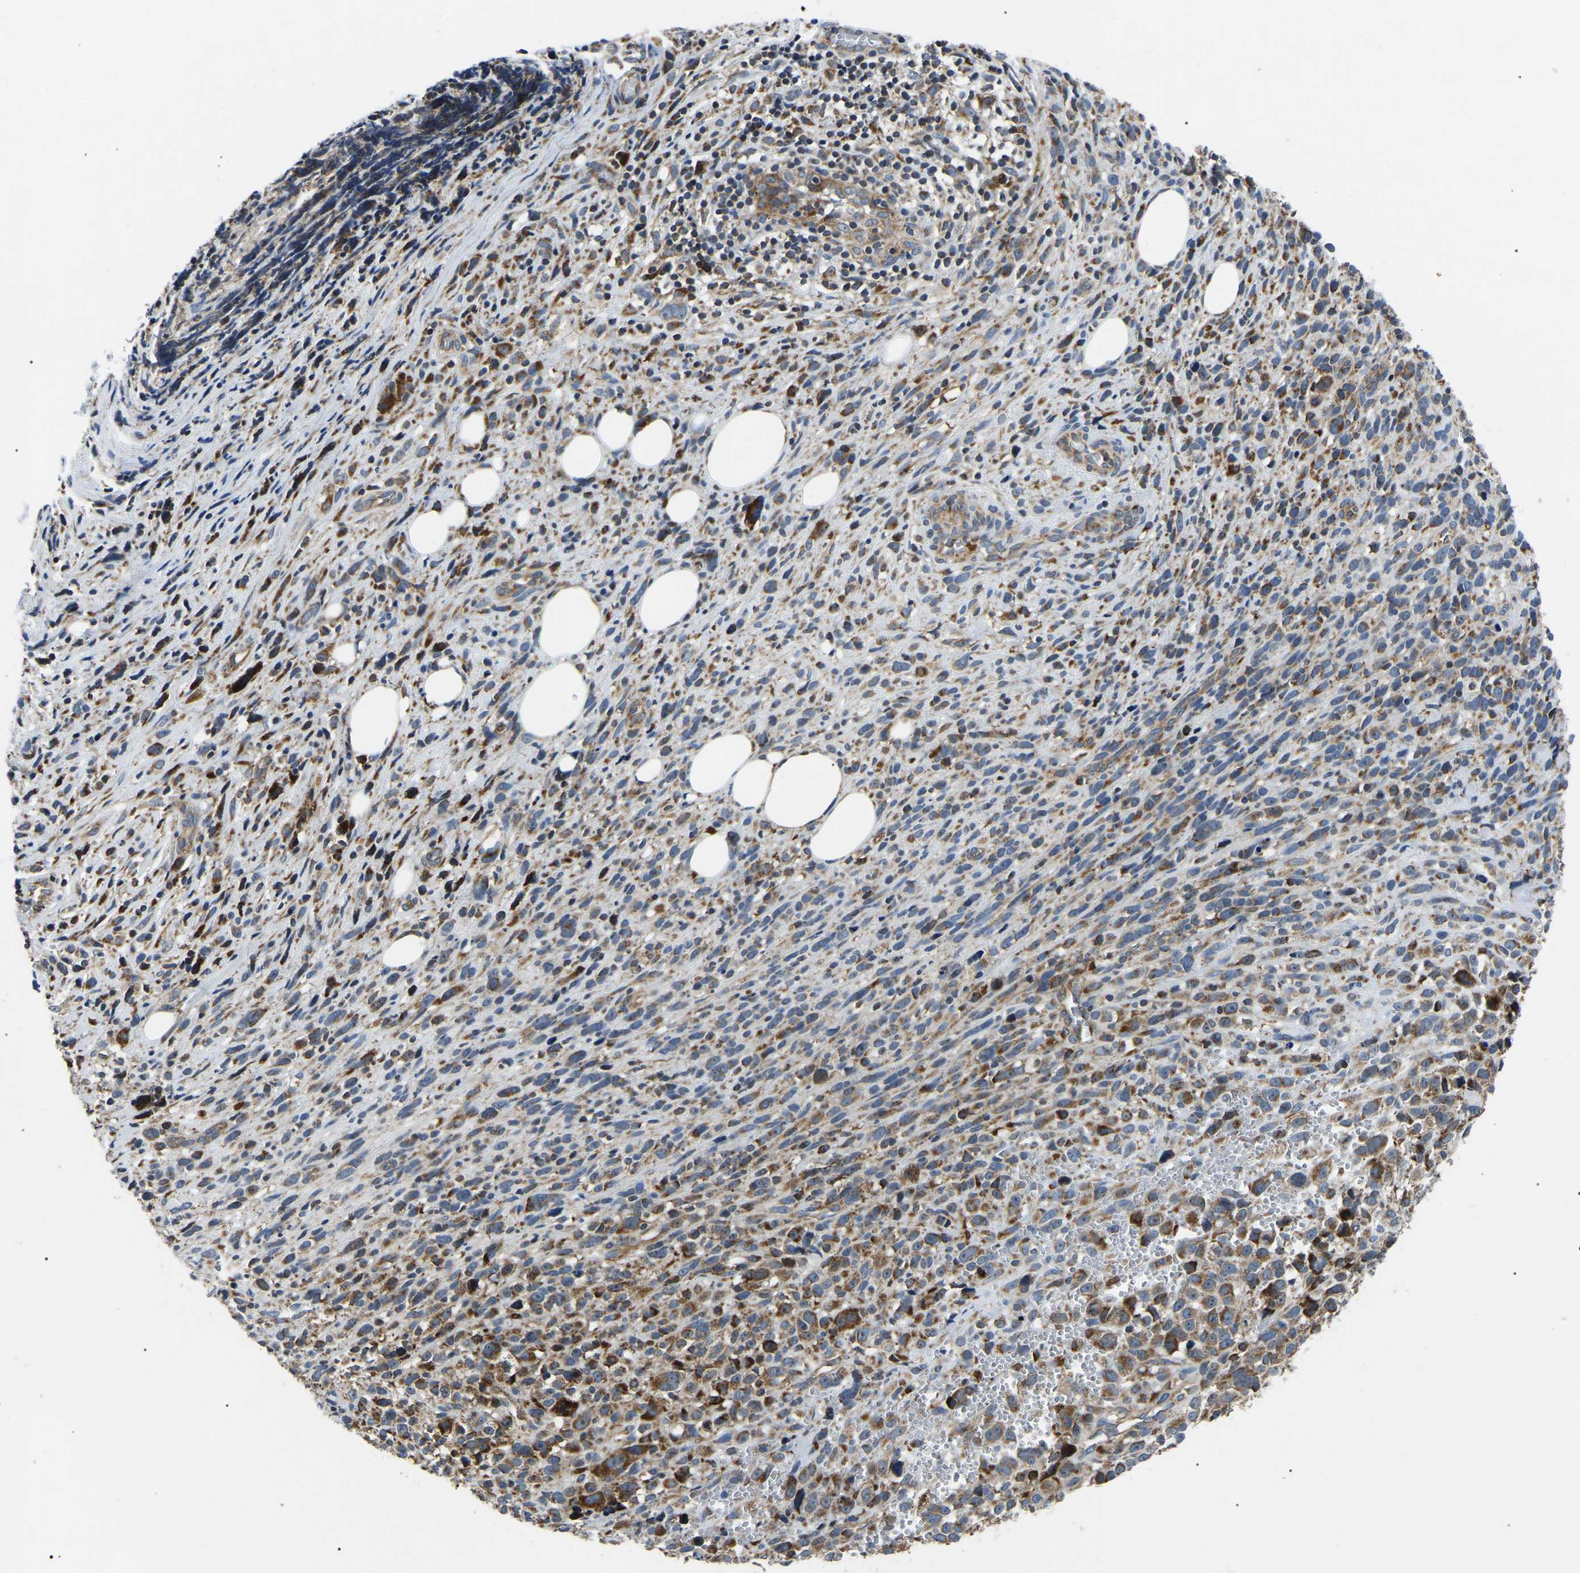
{"staining": {"intensity": "moderate", "quantity": ">75%", "location": "cytoplasmic/membranous"}, "tissue": "melanoma", "cell_type": "Tumor cells", "image_type": "cancer", "snomed": [{"axis": "morphology", "description": "Malignant melanoma, NOS"}, {"axis": "topography", "description": "Skin"}], "caption": "Immunohistochemistry (IHC) of human malignant melanoma displays medium levels of moderate cytoplasmic/membranous staining in approximately >75% of tumor cells.", "gene": "PPM1E", "patient": {"sex": "female", "age": 55}}